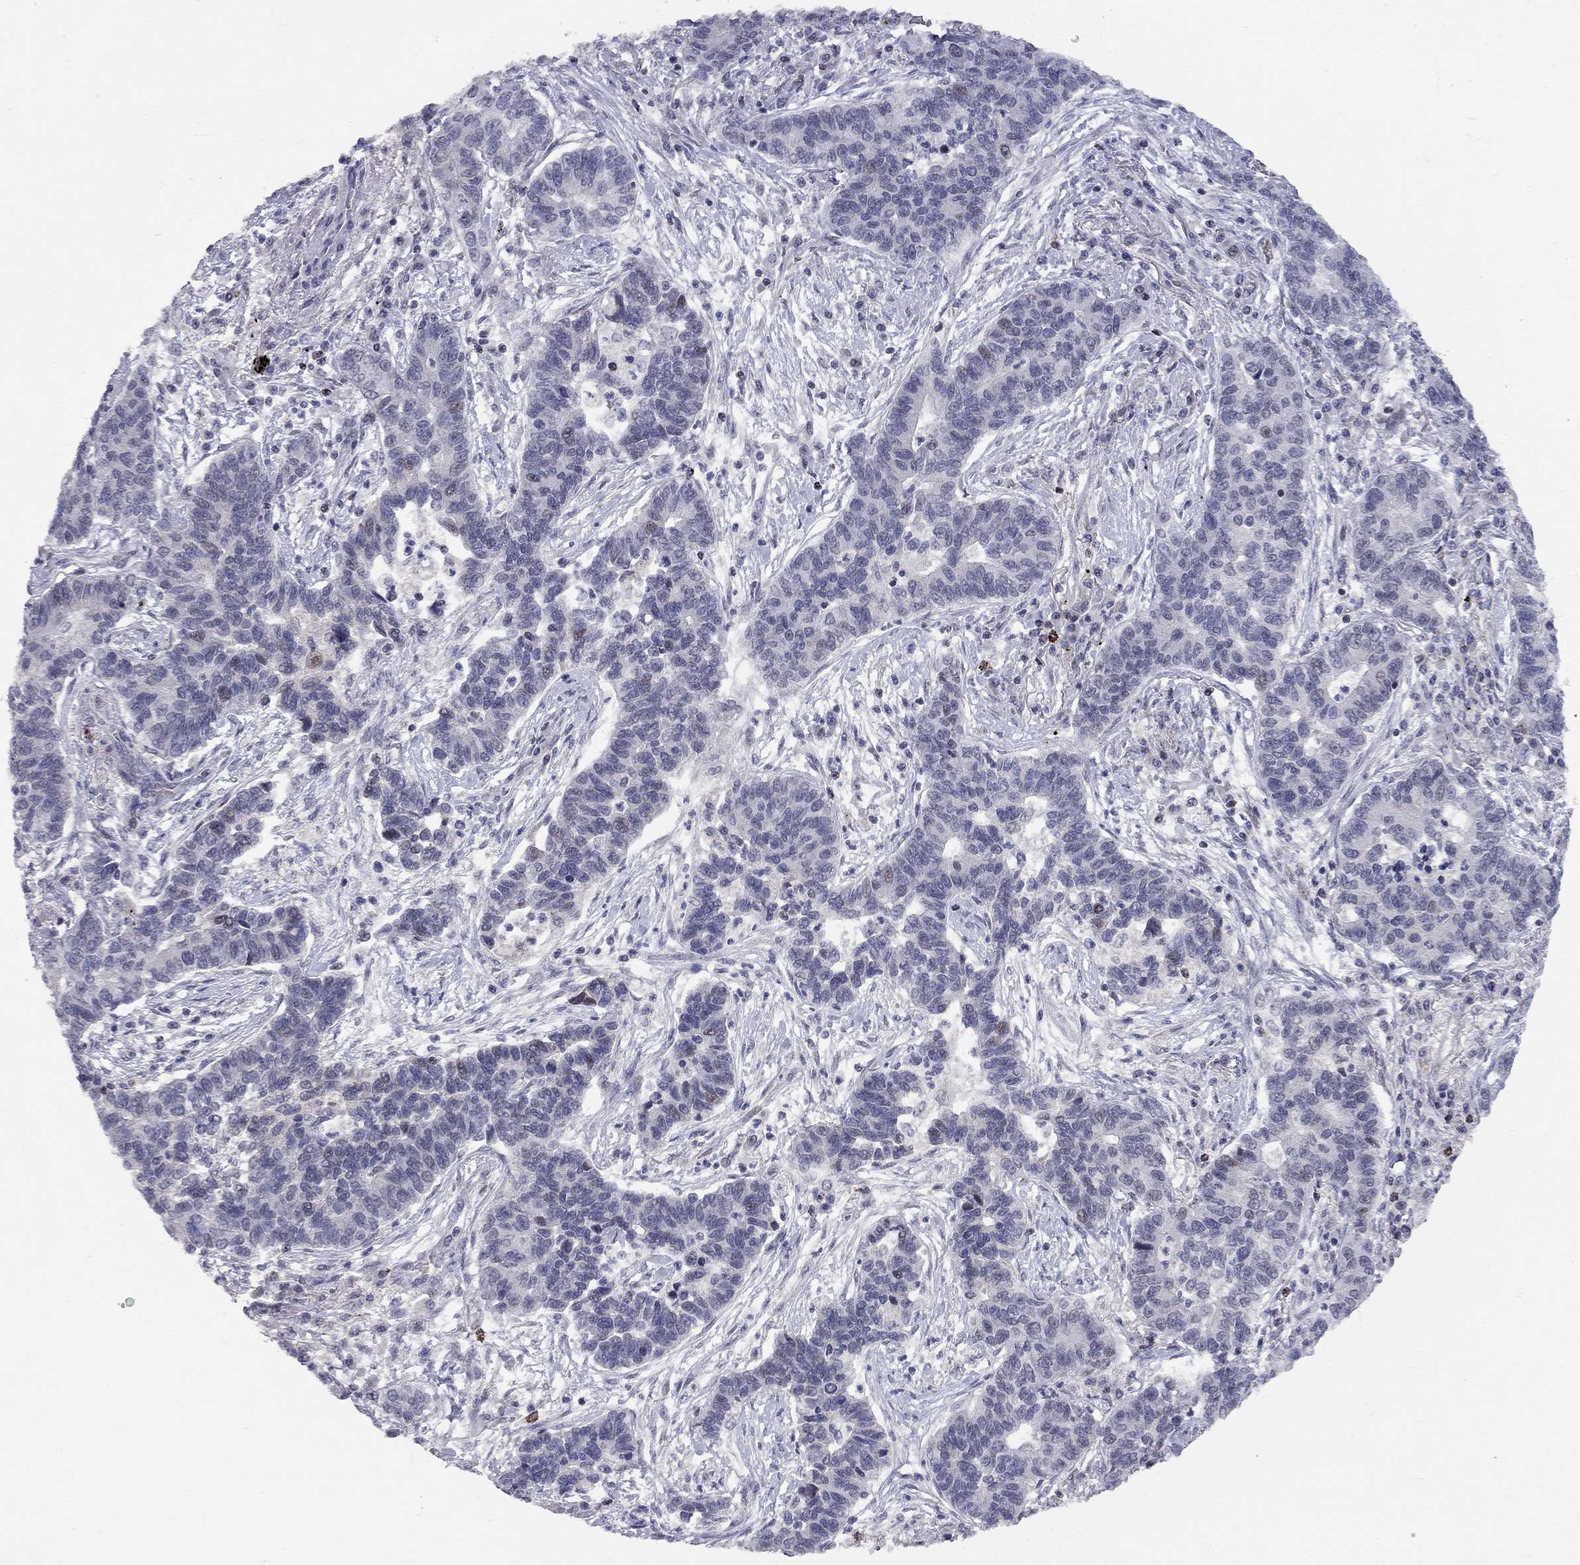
{"staining": {"intensity": "negative", "quantity": "none", "location": "none"}, "tissue": "lung cancer", "cell_type": "Tumor cells", "image_type": "cancer", "snomed": [{"axis": "morphology", "description": "Adenocarcinoma, NOS"}, {"axis": "topography", "description": "Lung"}], "caption": "IHC histopathology image of adenocarcinoma (lung) stained for a protein (brown), which displays no staining in tumor cells.", "gene": "HDAC3", "patient": {"sex": "female", "age": 57}}